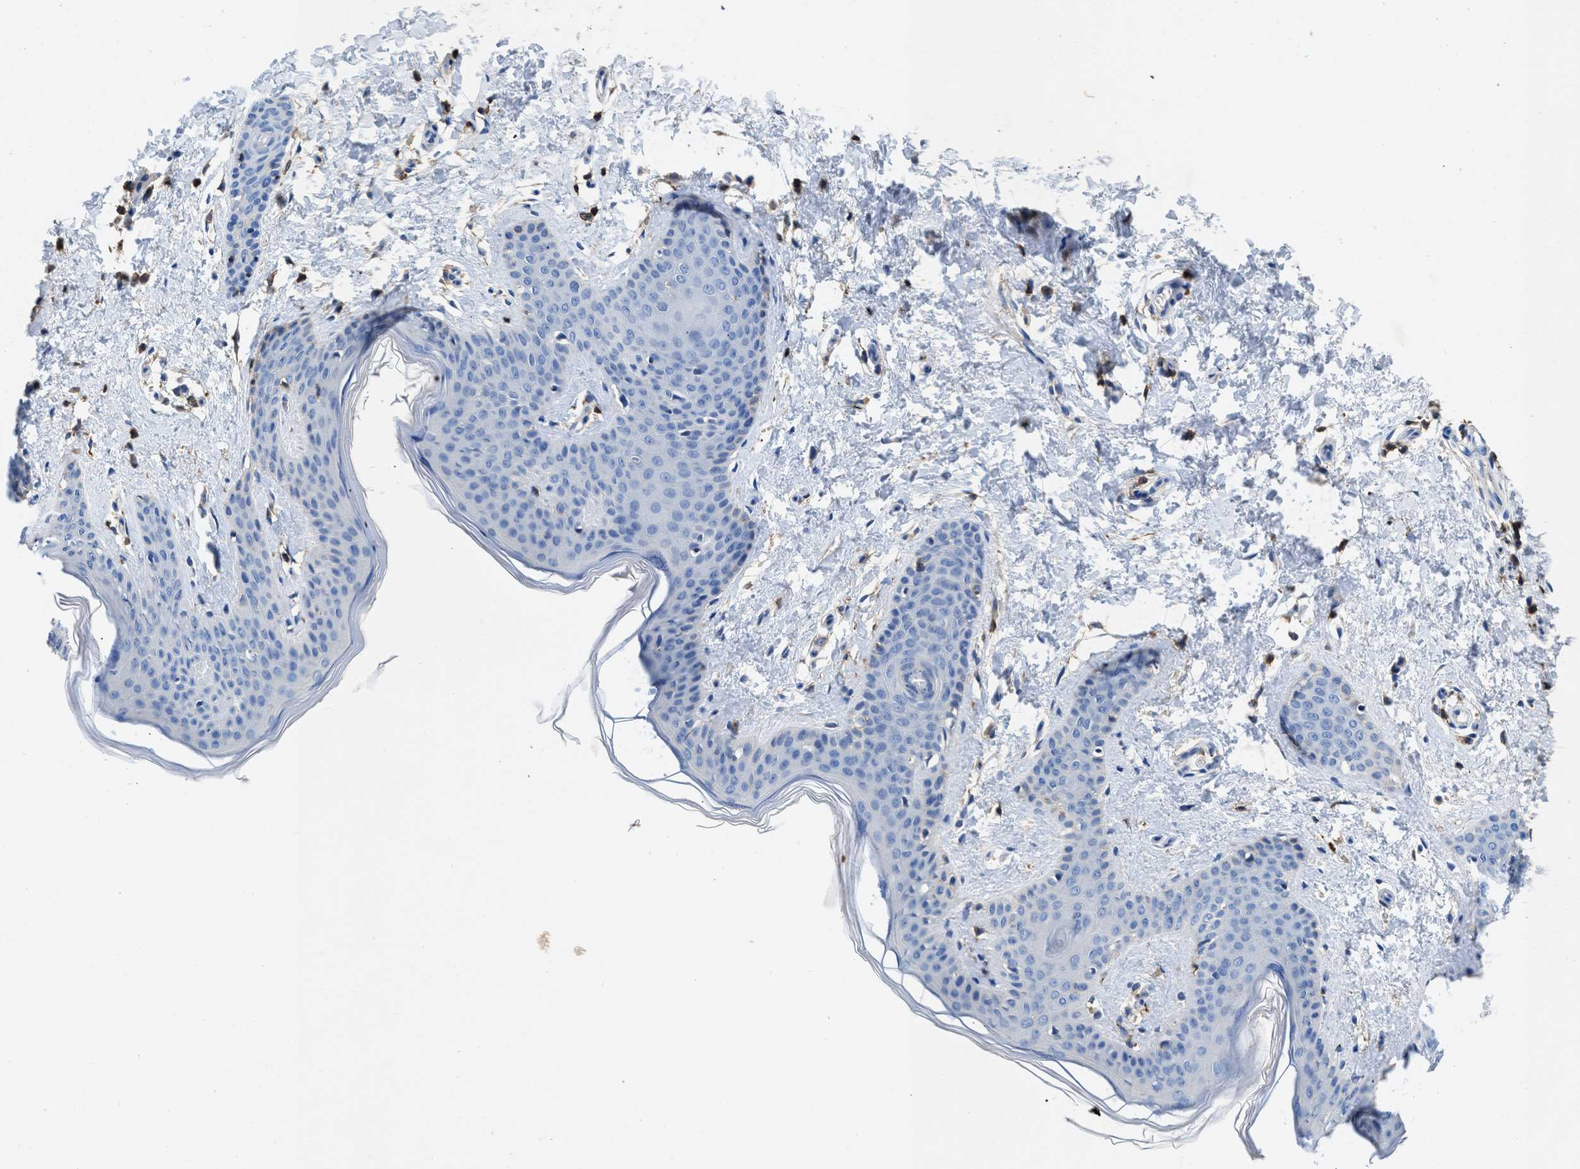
{"staining": {"intensity": "moderate", "quantity": ">75%", "location": "cytoplasmic/membranous"}, "tissue": "skin", "cell_type": "Fibroblasts", "image_type": "normal", "snomed": [{"axis": "morphology", "description": "Normal tissue, NOS"}, {"axis": "topography", "description": "Skin"}], "caption": "About >75% of fibroblasts in unremarkable skin demonstrate moderate cytoplasmic/membranous protein expression as visualized by brown immunohistochemical staining.", "gene": "KCNQ4", "patient": {"sex": "female", "age": 17}}